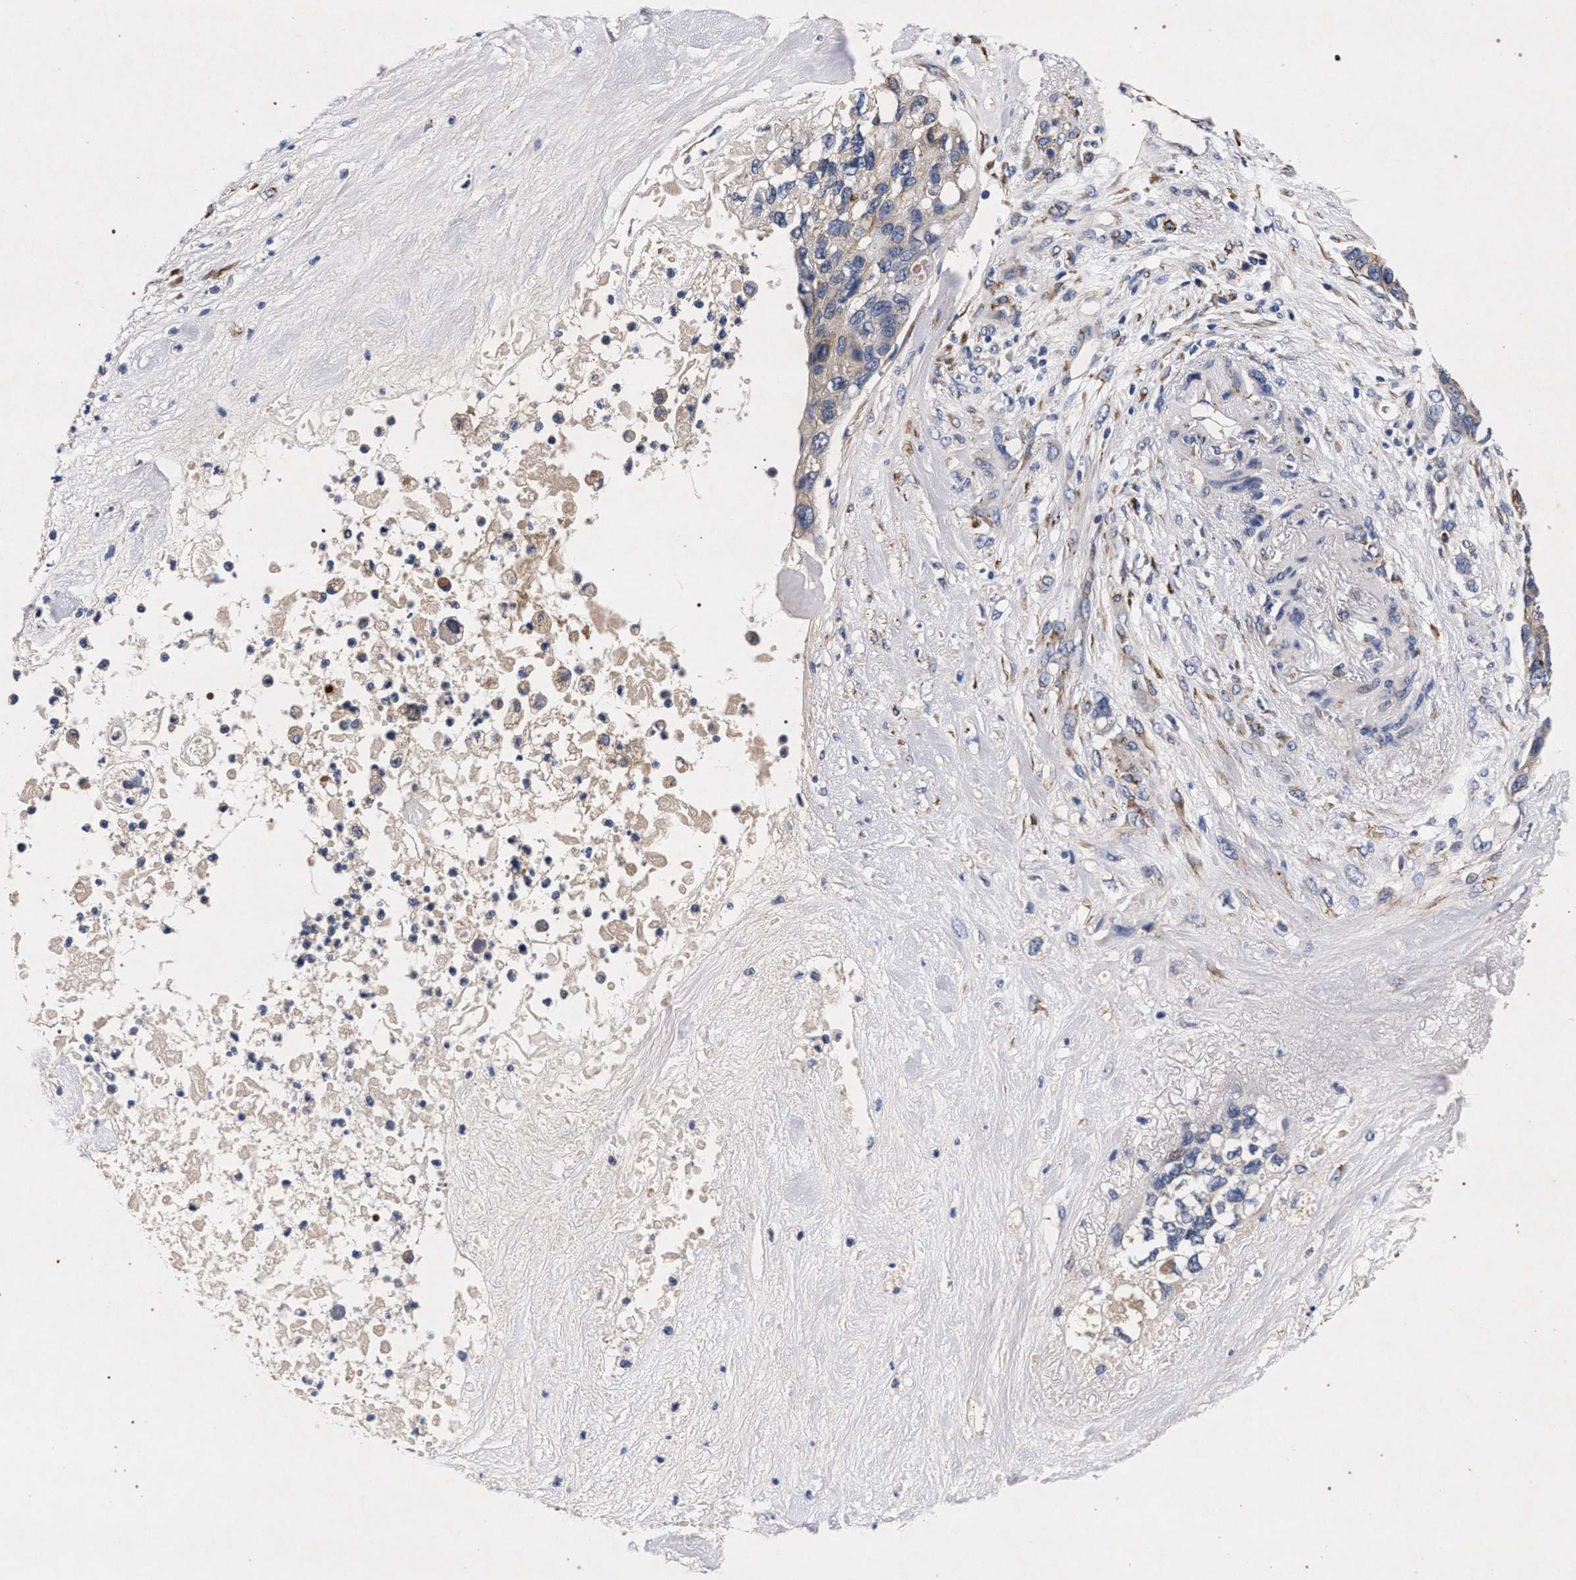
{"staining": {"intensity": "negative", "quantity": "none", "location": "none"}, "tissue": "pancreatic cancer", "cell_type": "Tumor cells", "image_type": "cancer", "snomed": [{"axis": "morphology", "description": "Adenocarcinoma, NOS"}, {"axis": "topography", "description": "Pancreas"}], "caption": "Immunohistochemical staining of pancreatic cancer exhibits no significant positivity in tumor cells.", "gene": "NEK7", "patient": {"sex": "female", "age": 56}}